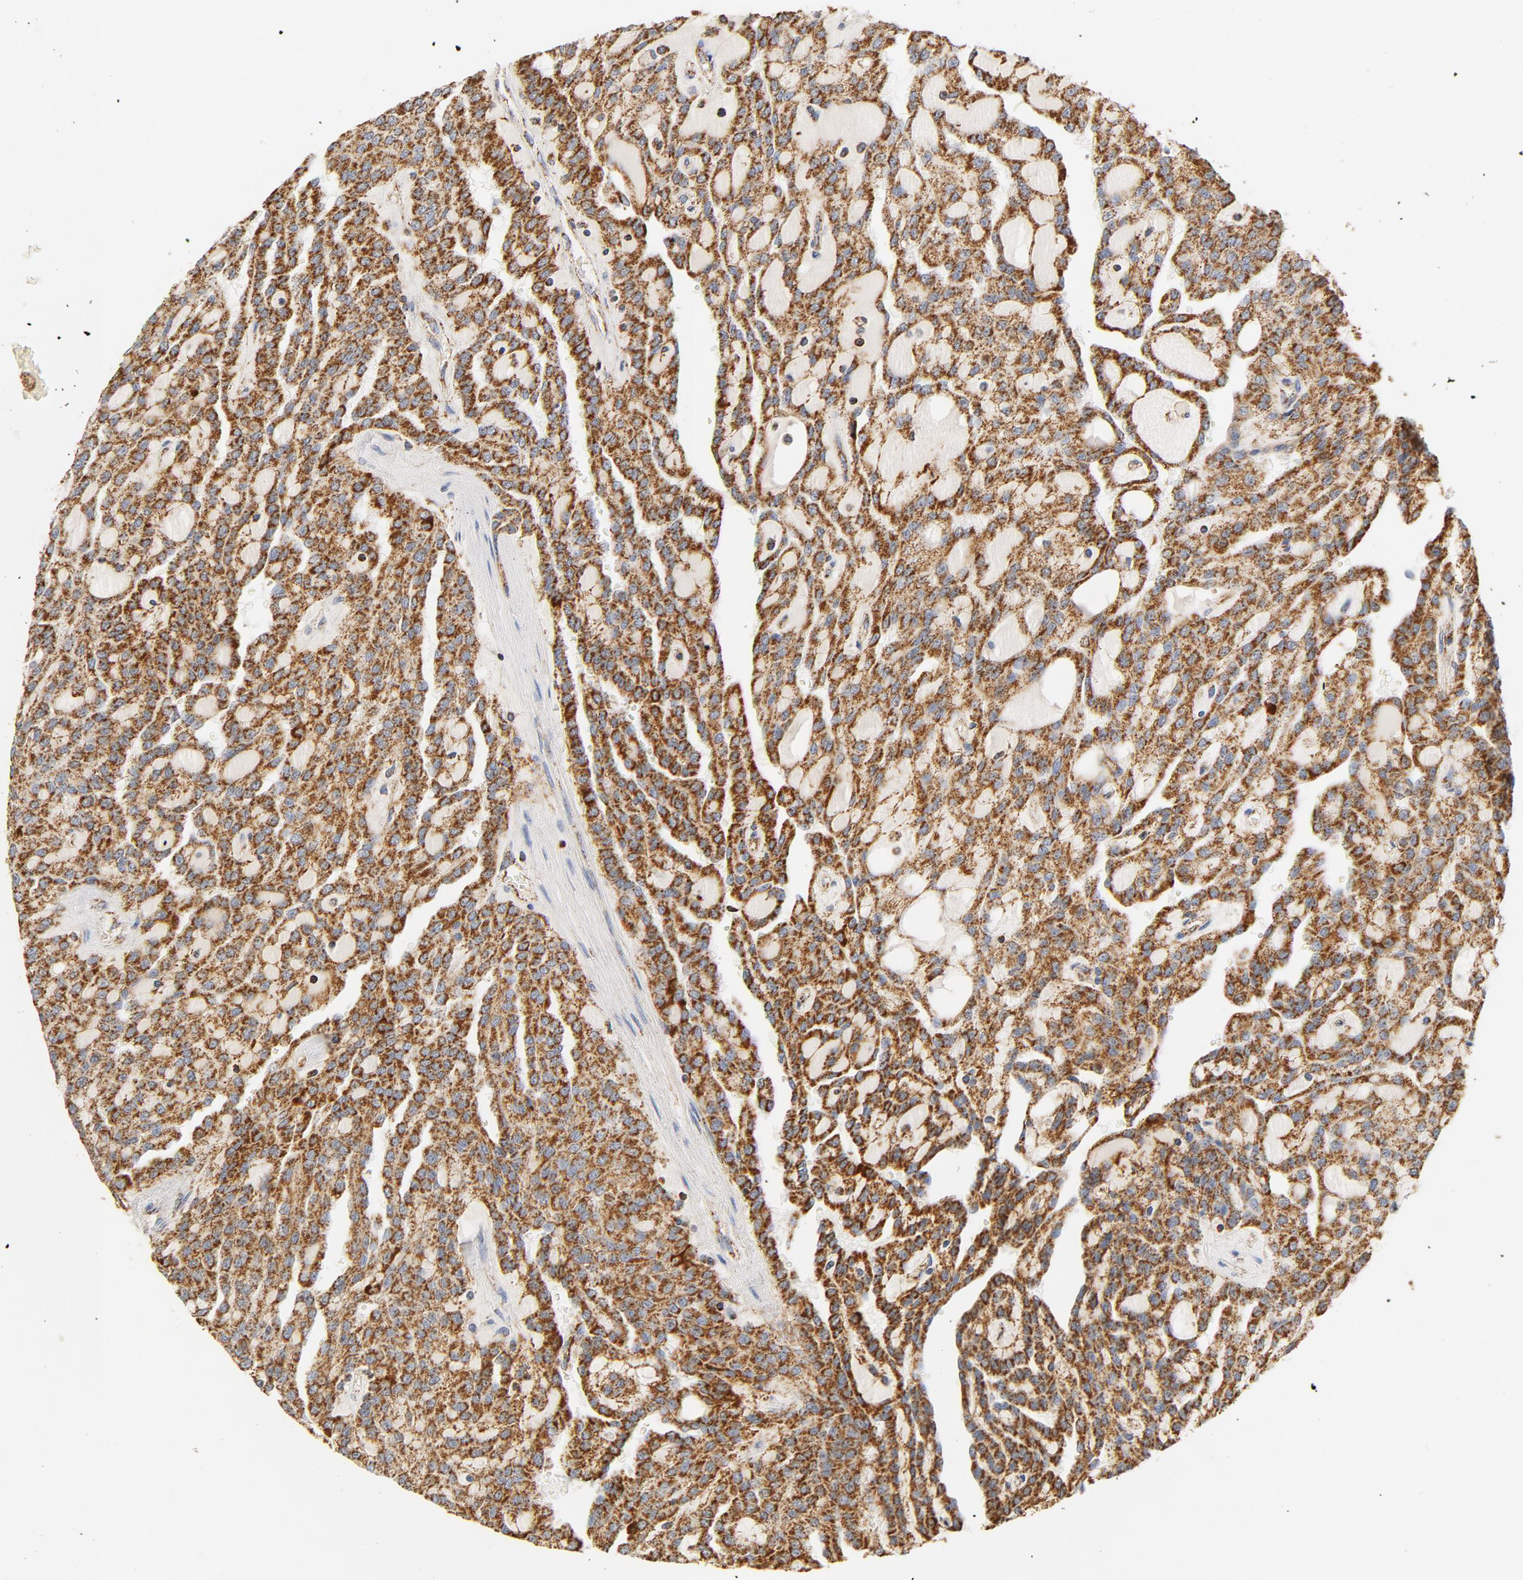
{"staining": {"intensity": "moderate", "quantity": ">75%", "location": "cytoplasmic/membranous"}, "tissue": "renal cancer", "cell_type": "Tumor cells", "image_type": "cancer", "snomed": [{"axis": "morphology", "description": "Adenocarcinoma, NOS"}, {"axis": "topography", "description": "Kidney"}], "caption": "A medium amount of moderate cytoplasmic/membranous staining is present in approximately >75% of tumor cells in renal cancer (adenocarcinoma) tissue.", "gene": "COX4I1", "patient": {"sex": "male", "age": 63}}